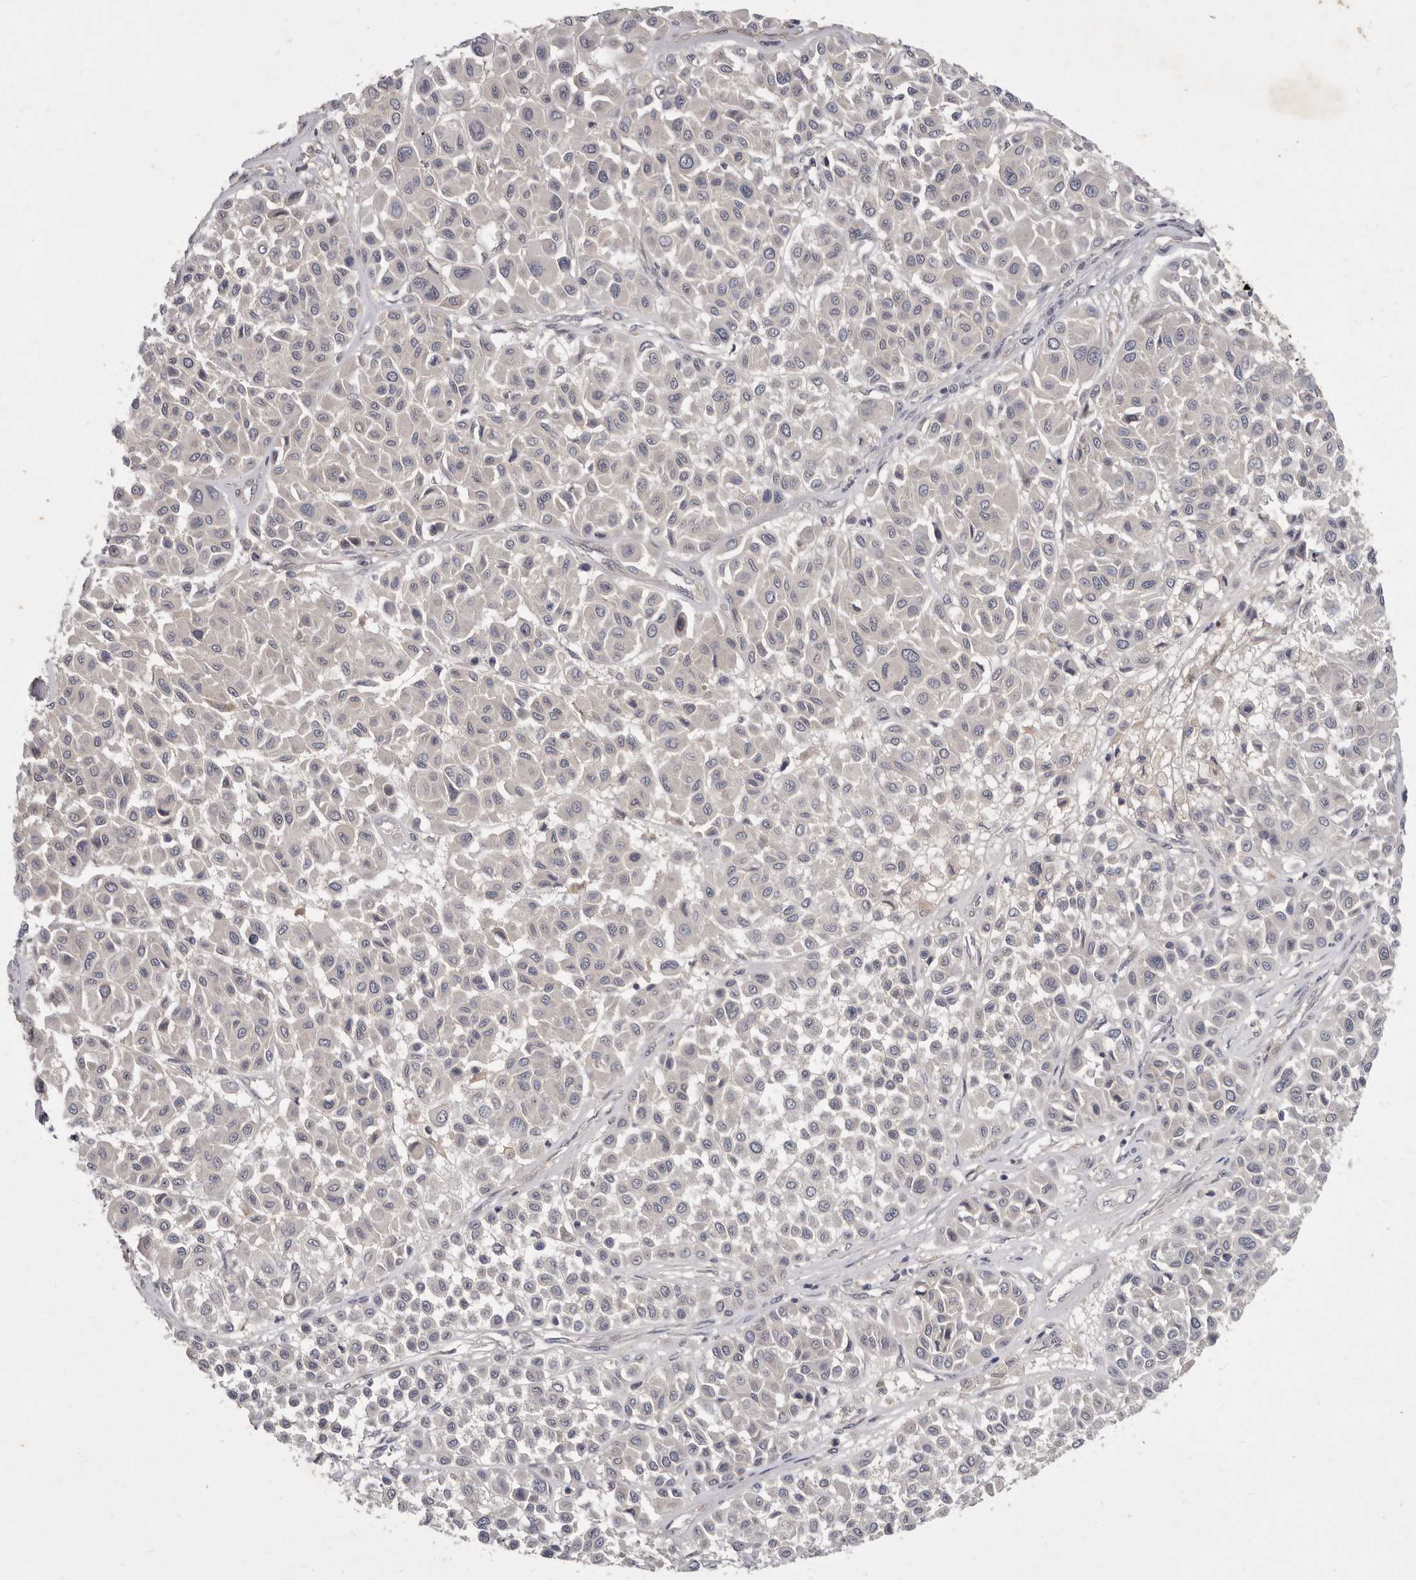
{"staining": {"intensity": "negative", "quantity": "none", "location": "none"}, "tissue": "melanoma", "cell_type": "Tumor cells", "image_type": "cancer", "snomed": [{"axis": "morphology", "description": "Malignant melanoma, Metastatic site"}, {"axis": "topography", "description": "Soft tissue"}], "caption": "DAB (3,3'-diaminobenzidine) immunohistochemical staining of human malignant melanoma (metastatic site) displays no significant expression in tumor cells.", "gene": "SLC22A1", "patient": {"sex": "male", "age": 41}}